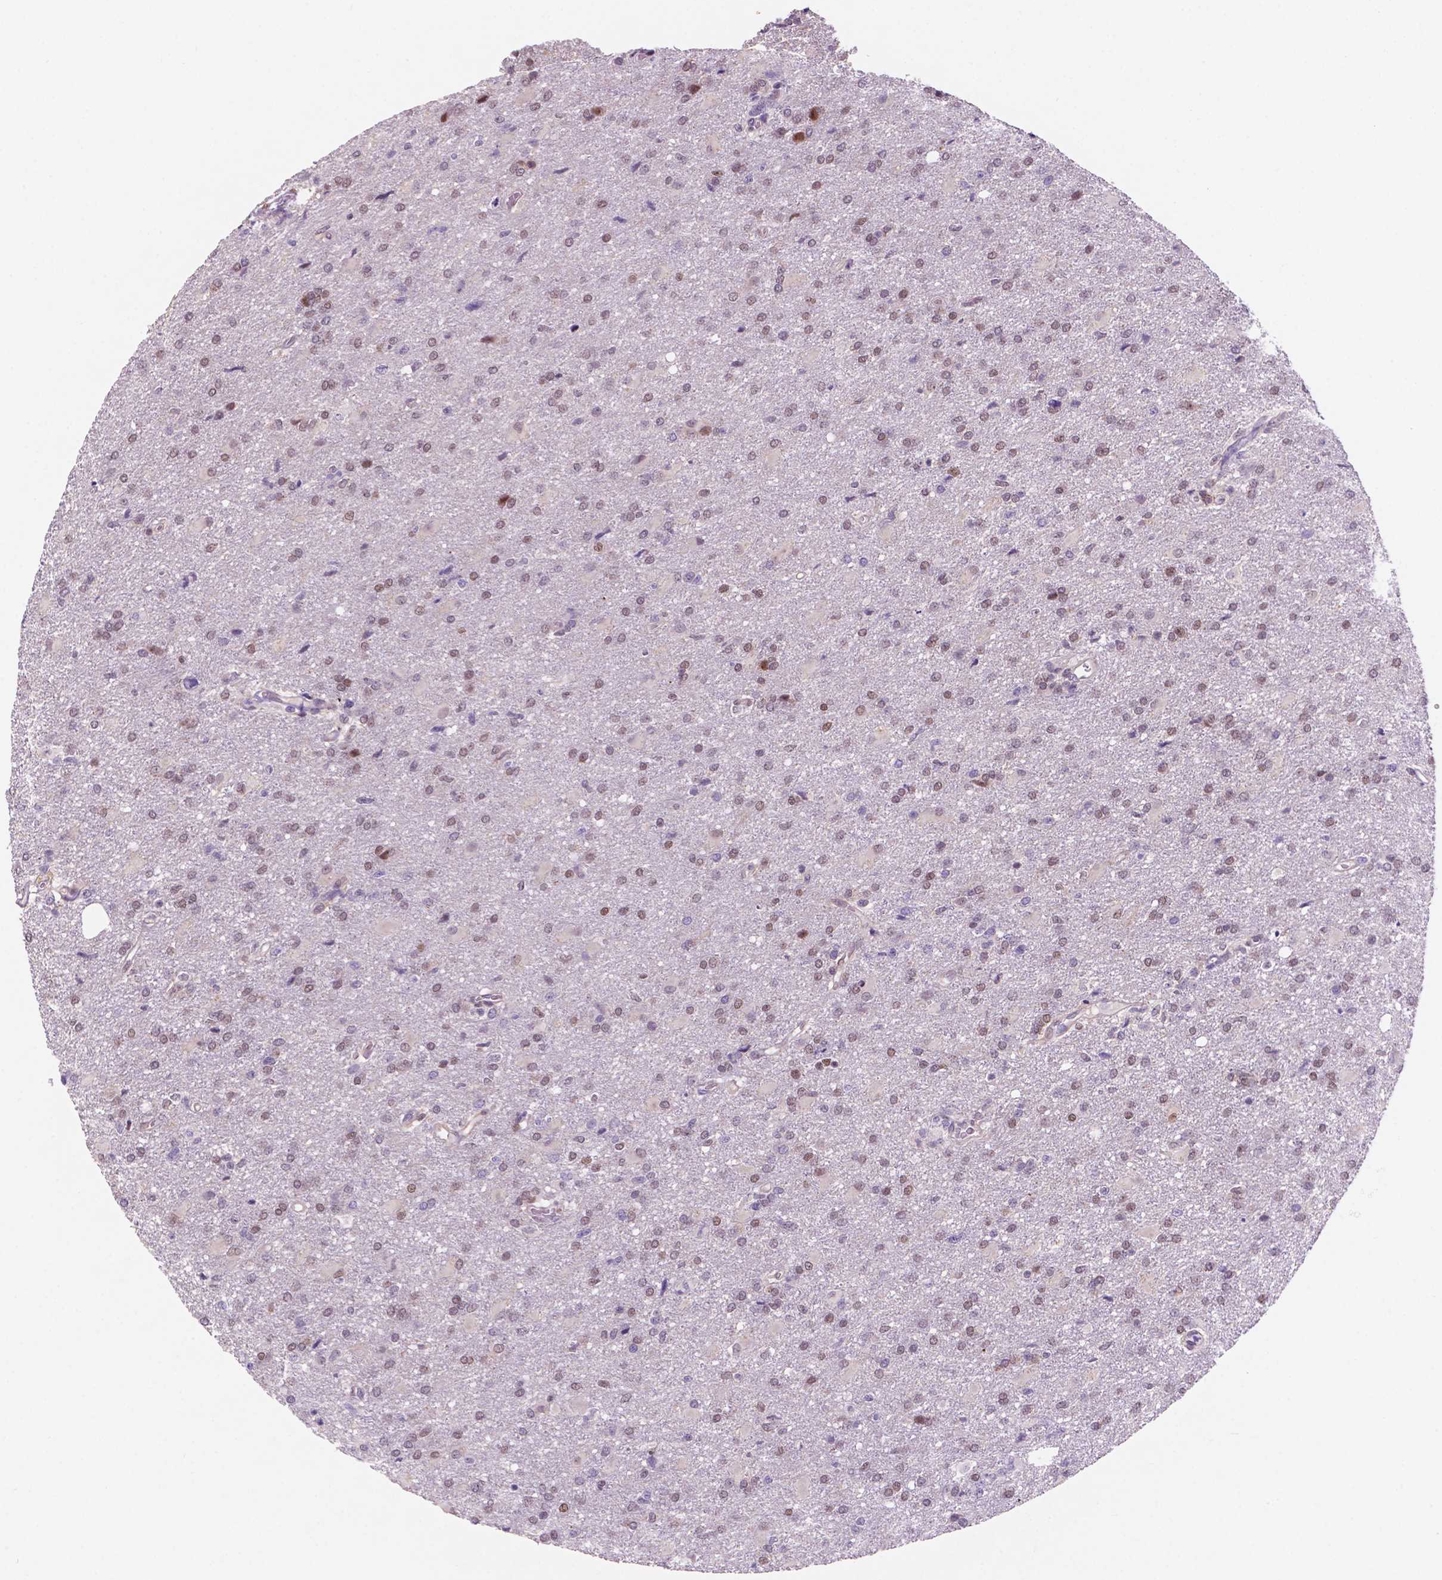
{"staining": {"intensity": "weak", "quantity": "25%-75%", "location": "nuclear"}, "tissue": "glioma", "cell_type": "Tumor cells", "image_type": "cancer", "snomed": [{"axis": "morphology", "description": "Glioma, malignant, High grade"}, {"axis": "topography", "description": "Brain"}], "caption": "Immunohistochemical staining of glioma exhibits weak nuclear protein expression in approximately 25%-75% of tumor cells.", "gene": "FAM50B", "patient": {"sex": "male", "age": 68}}